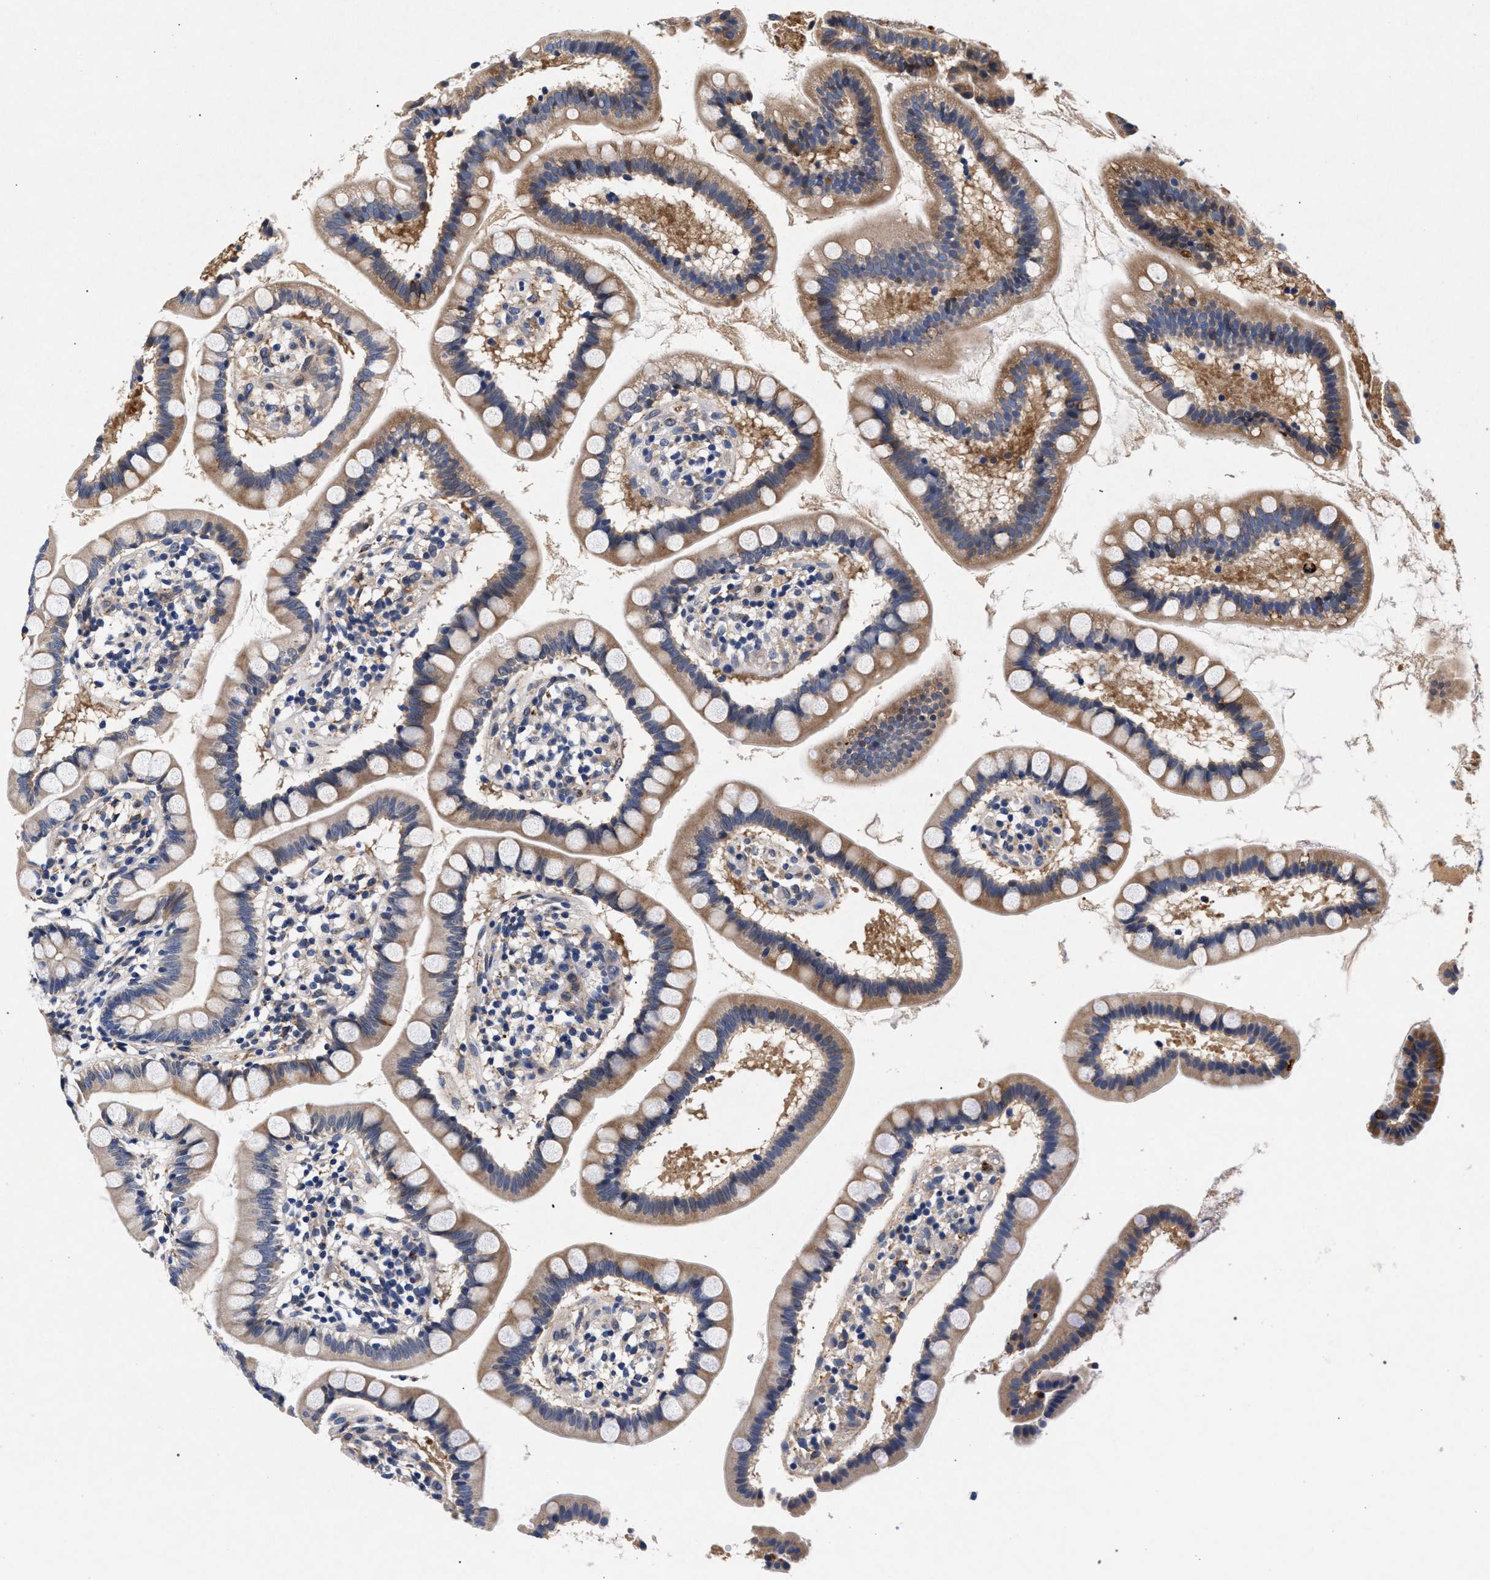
{"staining": {"intensity": "moderate", "quantity": ">75%", "location": "cytoplasmic/membranous"}, "tissue": "small intestine", "cell_type": "Glandular cells", "image_type": "normal", "snomed": [{"axis": "morphology", "description": "Normal tissue, NOS"}, {"axis": "topography", "description": "Small intestine"}], "caption": "Protein expression analysis of unremarkable human small intestine reveals moderate cytoplasmic/membranous staining in approximately >75% of glandular cells. (IHC, brightfield microscopy, high magnification).", "gene": "NEK7", "patient": {"sex": "female", "age": 84}}